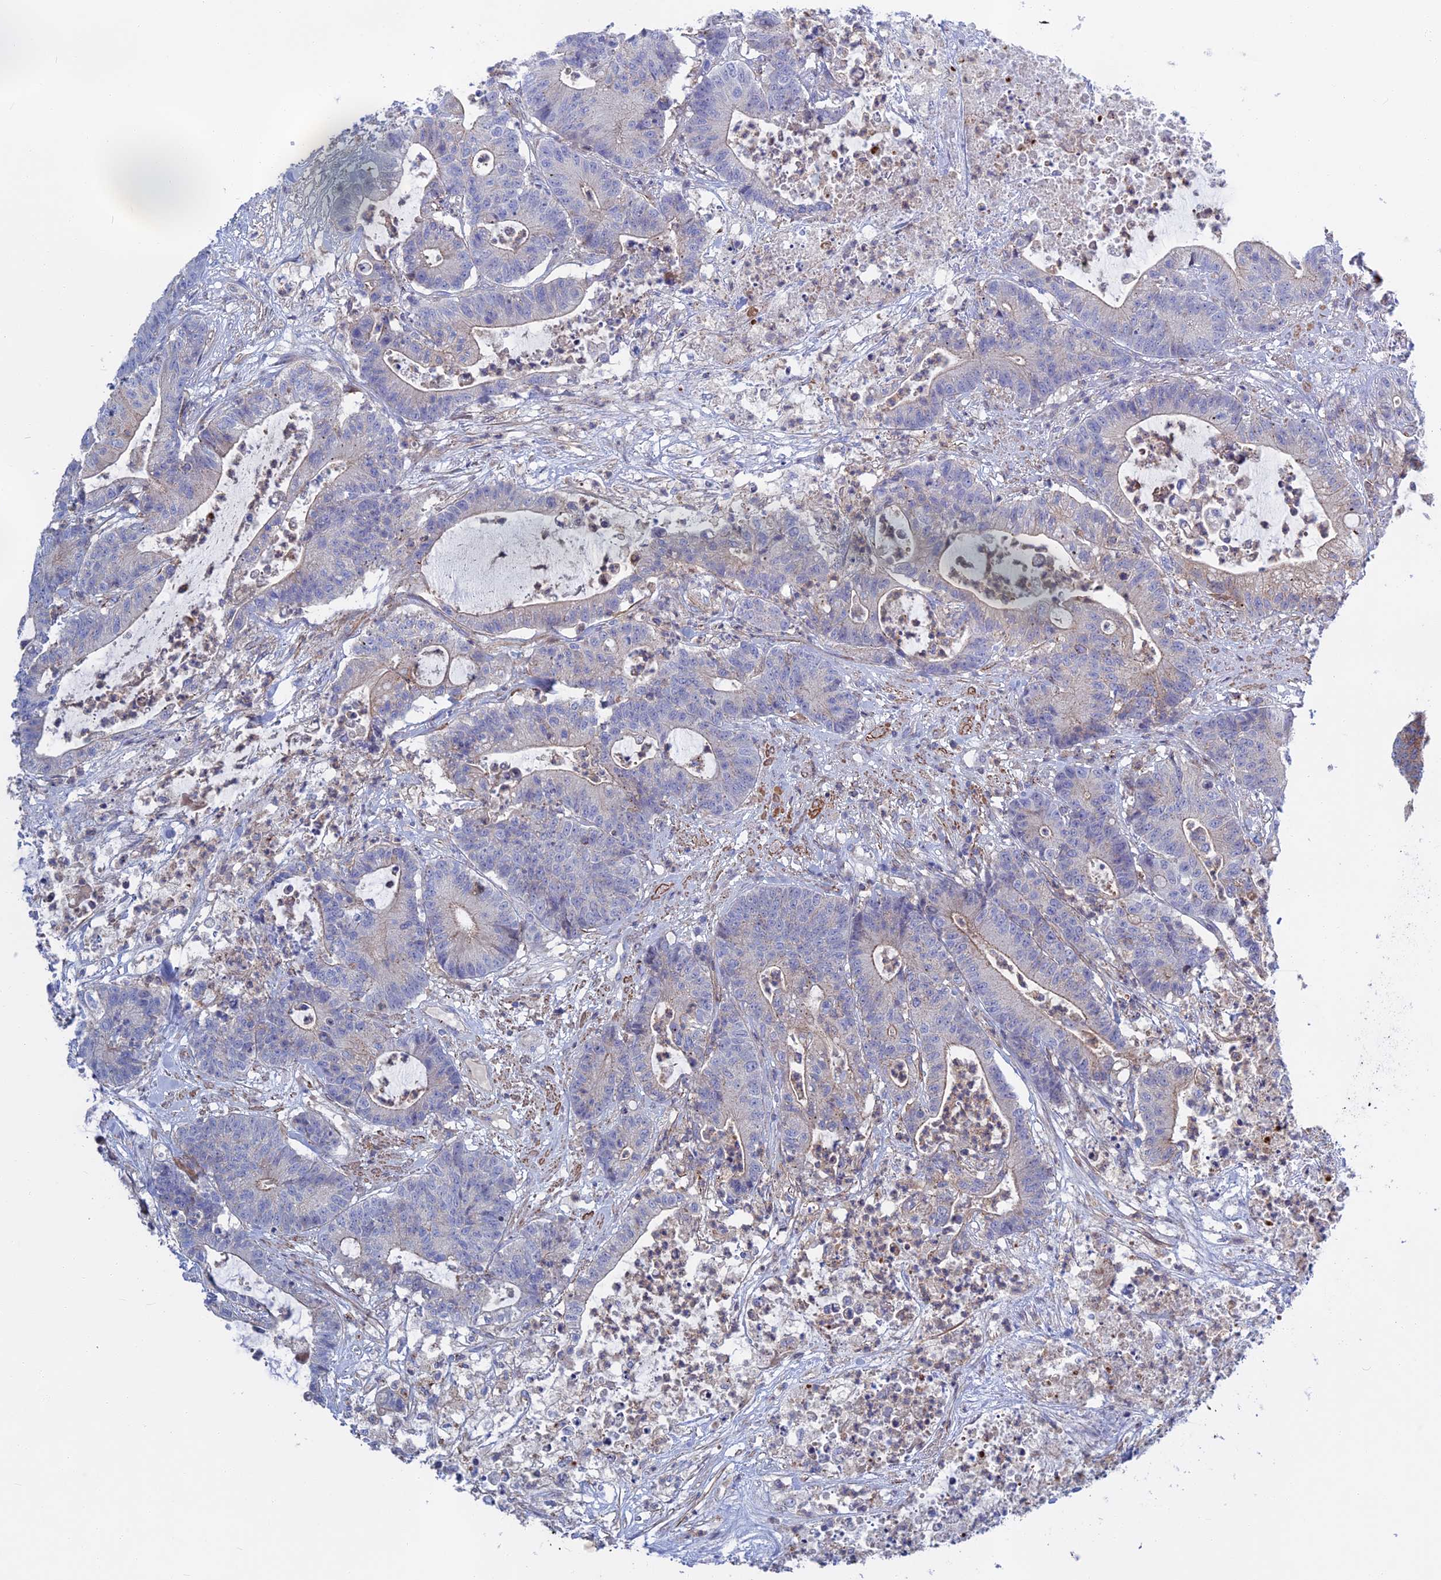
{"staining": {"intensity": "negative", "quantity": "none", "location": "none"}, "tissue": "colorectal cancer", "cell_type": "Tumor cells", "image_type": "cancer", "snomed": [{"axis": "morphology", "description": "Adenocarcinoma, NOS"}, {"axis": "topography", "description": "Colon"}], "caption": "This is a photomicrograph of immunohistochemistry (IHC) staining of adenocarcinoma (colorectal), which shows no staining in tumor cells.", "gene": "LYPD5", "patient": {"sex": "female", "age": 84}}